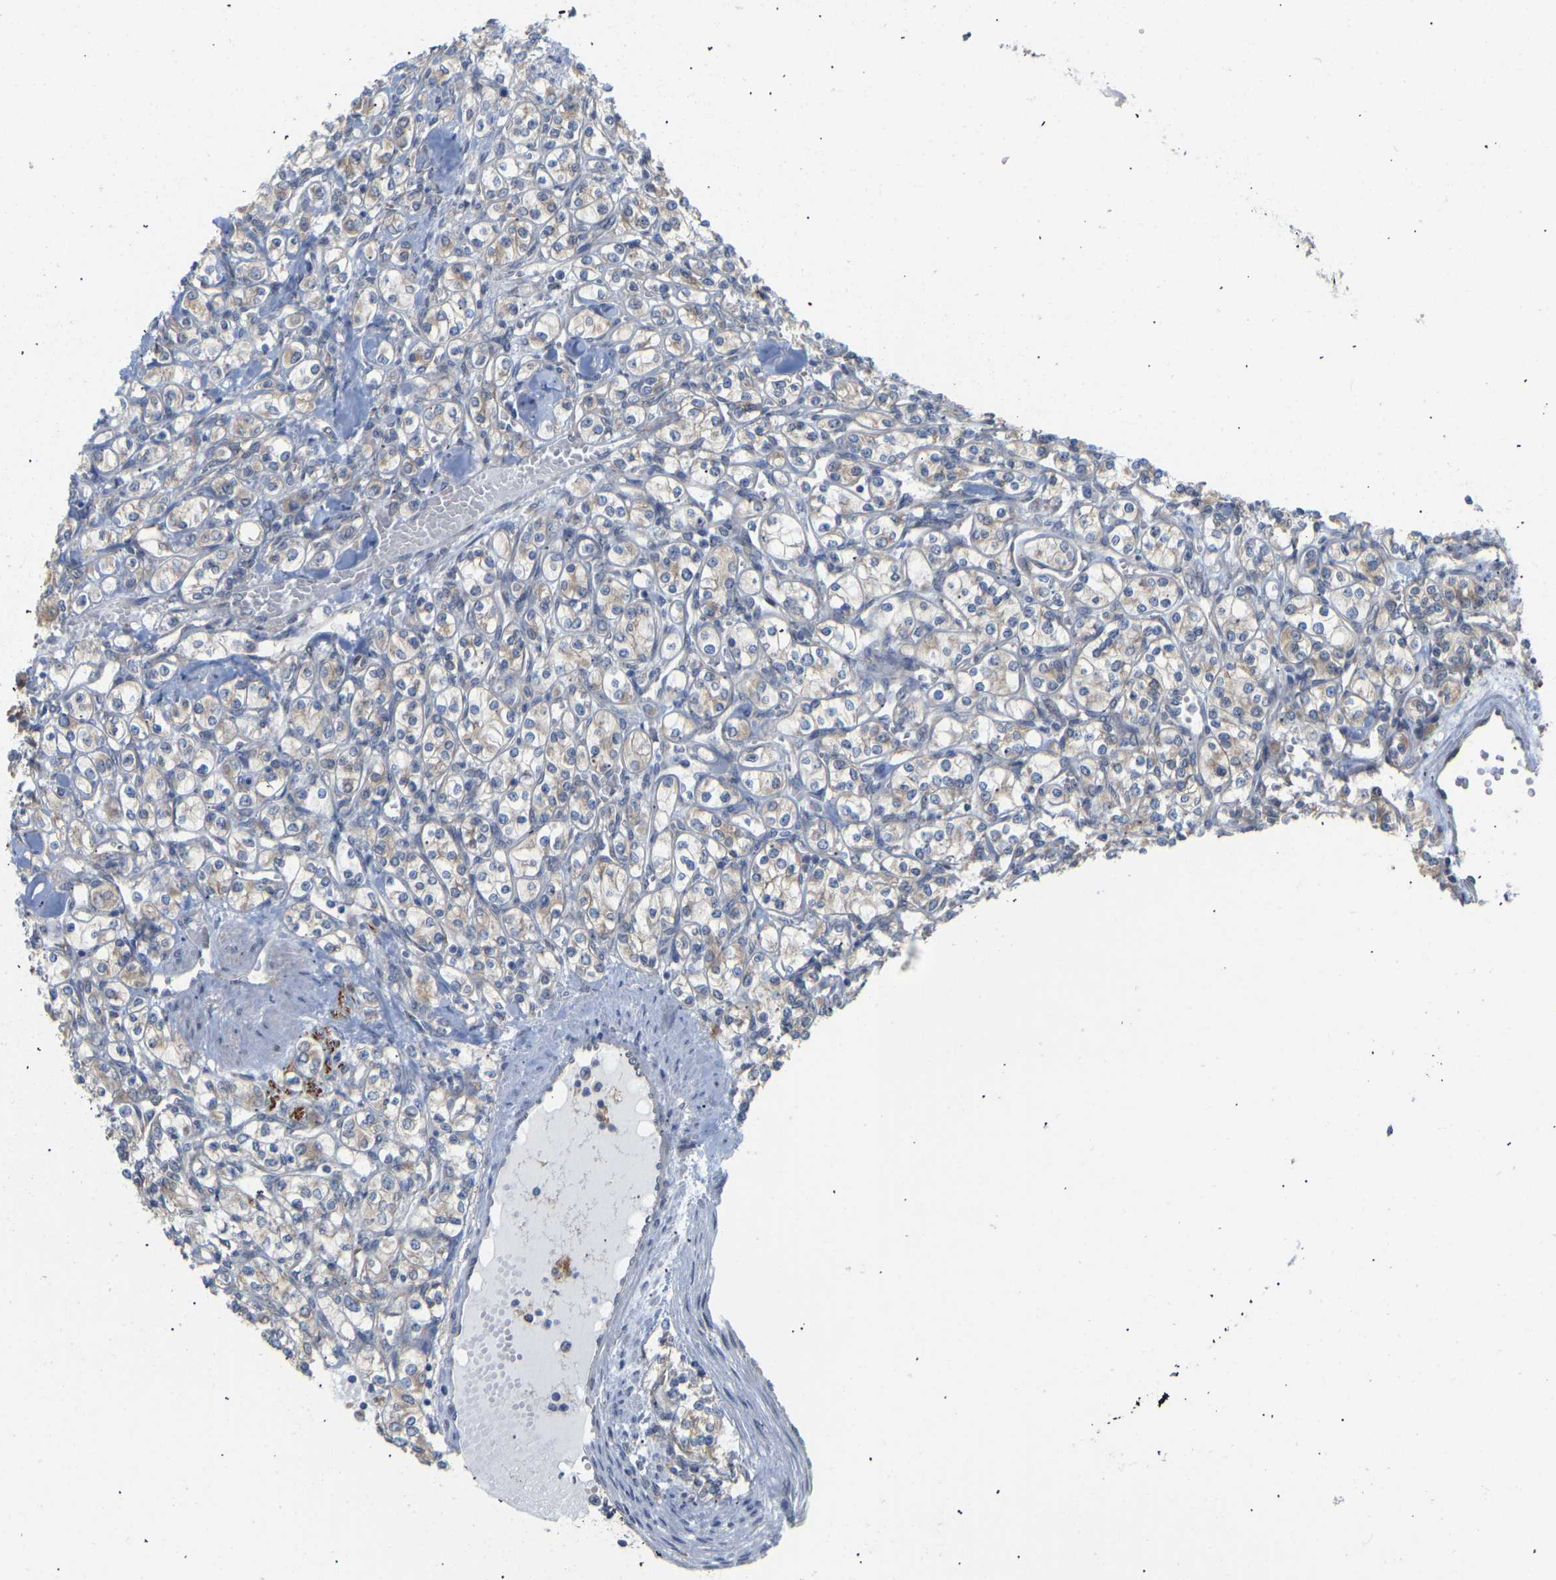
{"staining": {"intensity": "weak", "quantity": "<25%", "location": "cytoplasmic/membranous"}, "tissue": "renal cancer", "cell_type": "Tumor cells", "image_type": "cancer", "snomed": [{"axis": "morphology", "description": "Adenocarcinoma, NOS"}, {"axis": "topography", "description": "Kidney"}], "caption": "Tumor cells are negative for protein expression in human adenocarcinoma (renal).", "gene": "BEND3", "patient": {"sex": "male", "age": 77}}